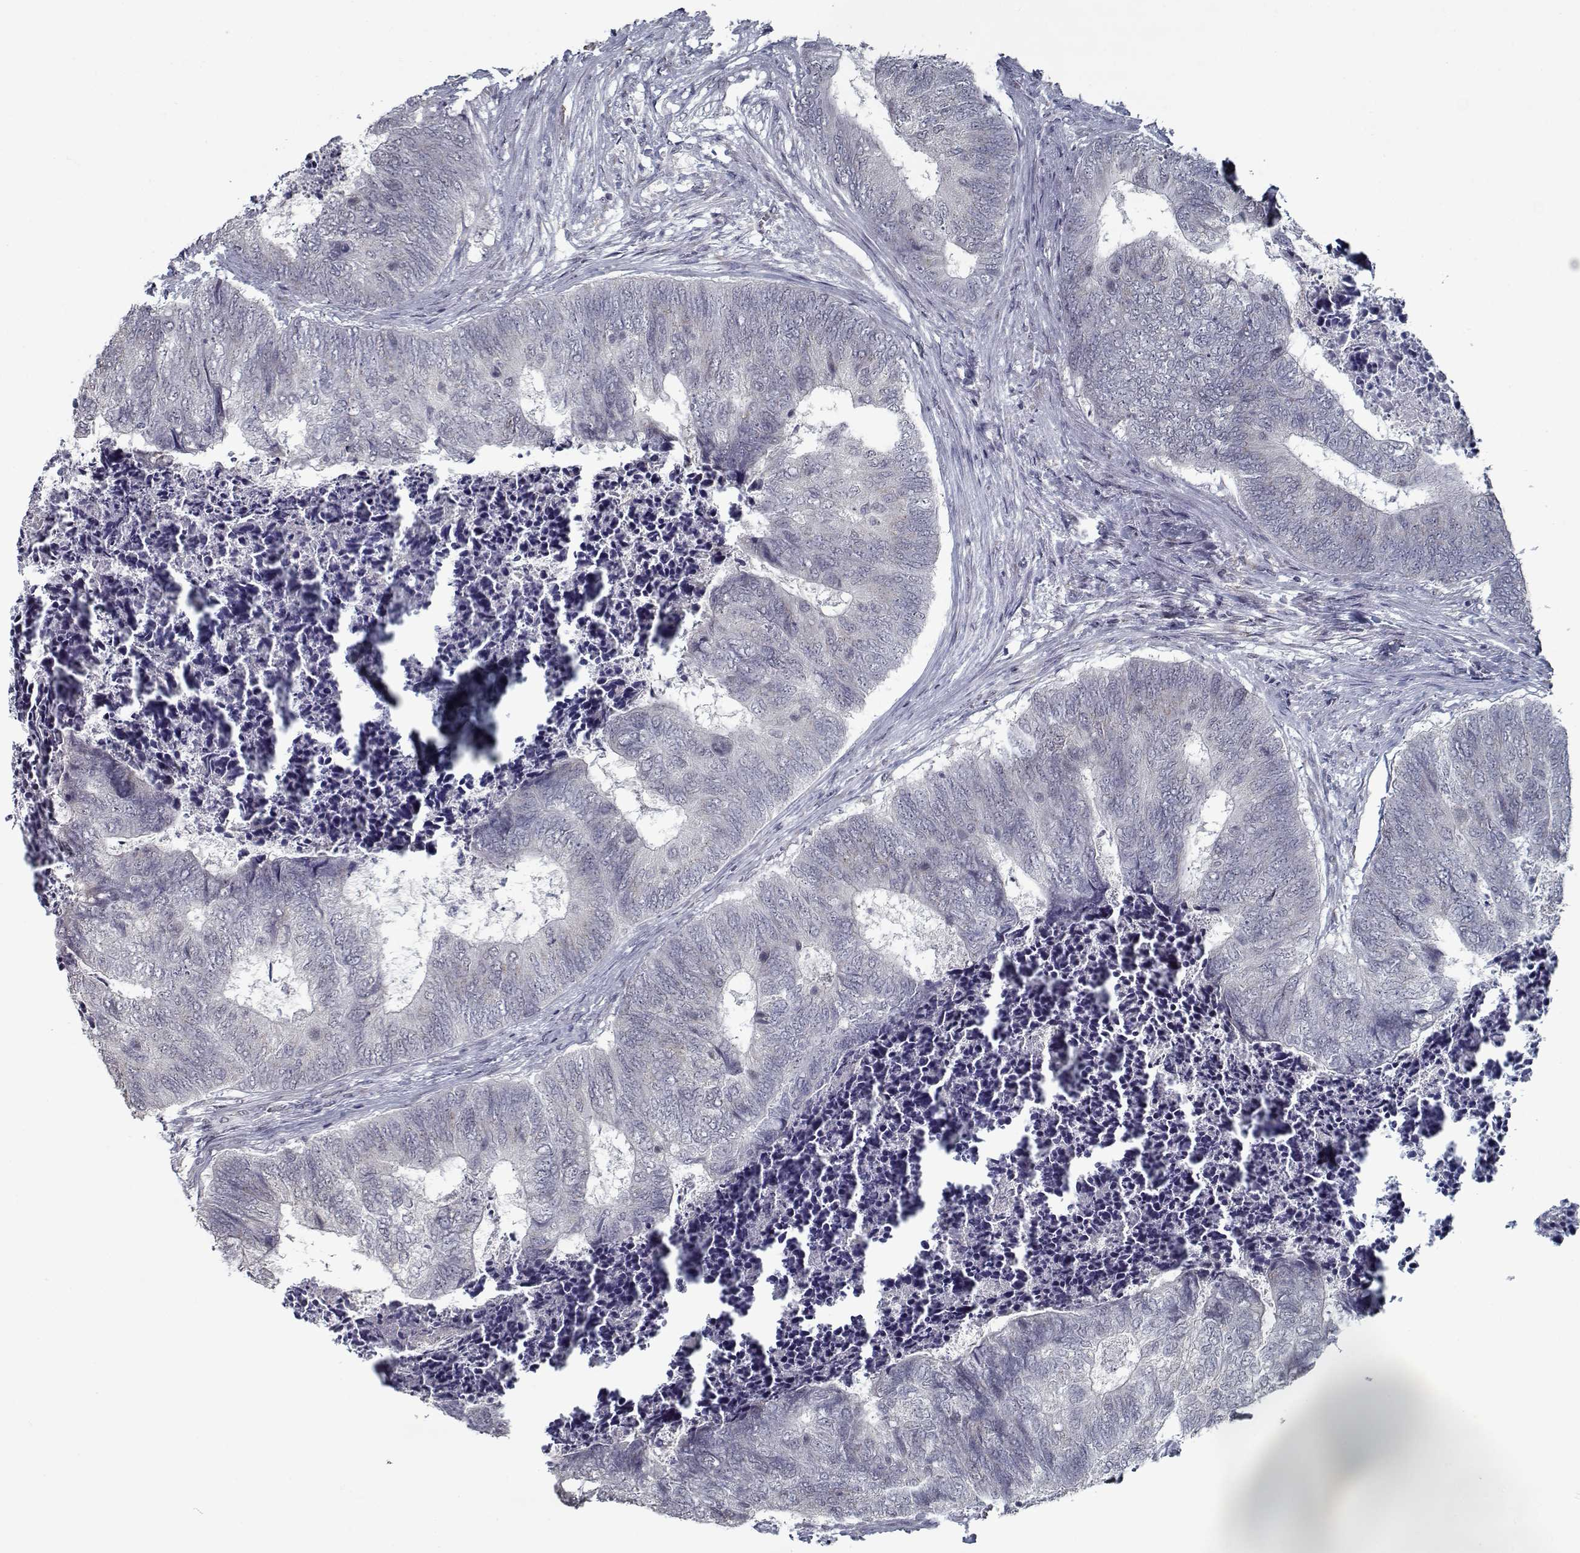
{"staining": {"intensity": "negative", "quantity": "none", "location": "none"}, "tissue": "colorectal cancer", "cell_type": "Tumor cells", "image_type": "cancer", "snomed": [{"axis": "morphology", "description": "Adenocarcinoma, NOS"}, {"axis": "topography", "description": "Colon"}], "caption": "Tumor cells are negative for brown protein staining in colorectal cancer.", "gene": "SEC16B", "patient": {"sex": "female", "age": 67}}